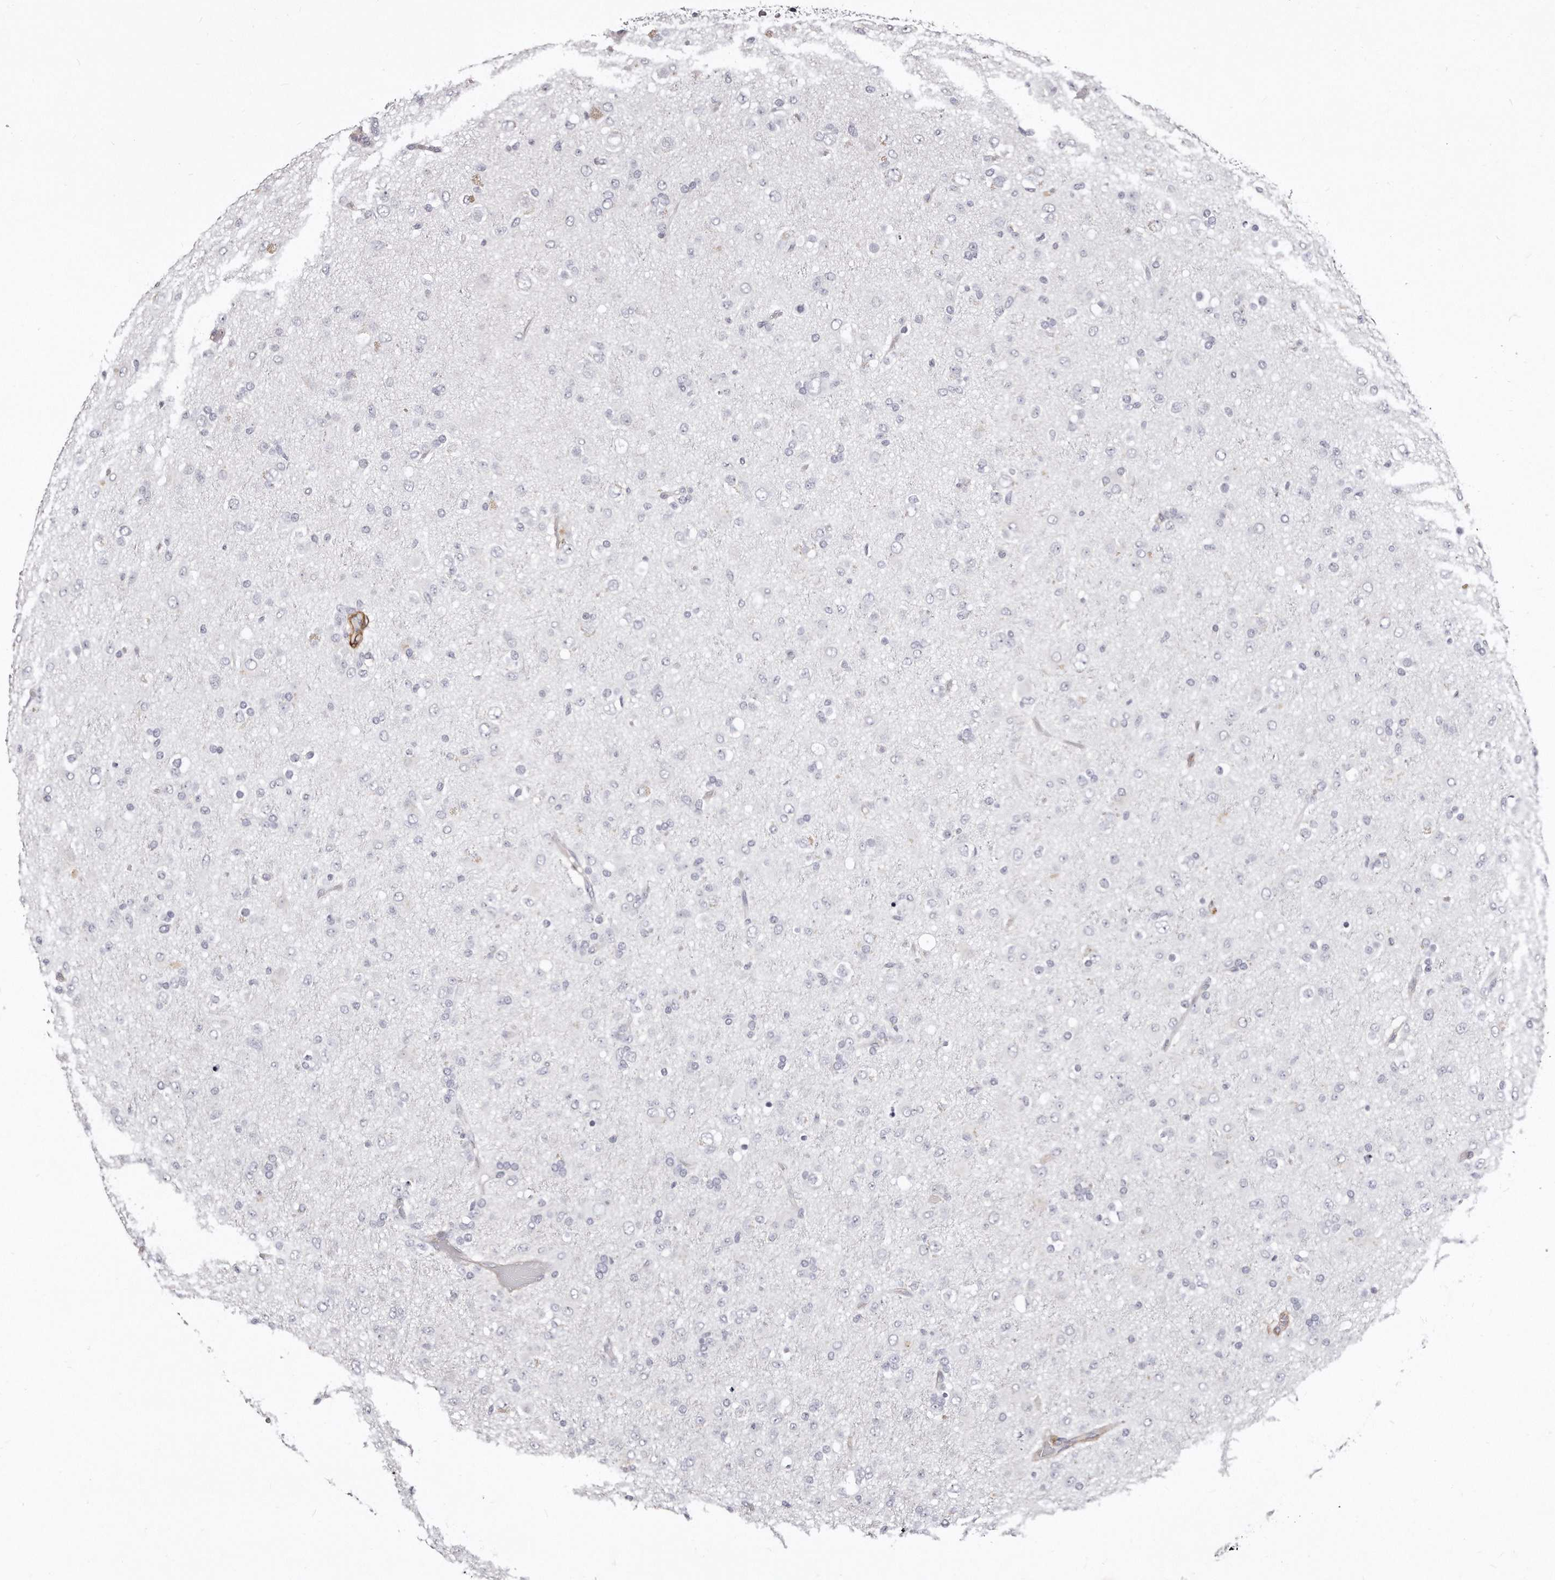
{"staining": {"intensity": "negative", "quantity": "none", "location": "none"}, "tissue": "glioma", "cell_type": "Tumor cells", "image_type": "cancer", "snomed": [{"axis": "morphology", "description": "Glioma, malignant, Low grade"}, {"axis": "topography", "description": "Brain"}], "caption": "Human glioma stained for a protein using immunohistochemistry exhibits no expression in tumor cells.", "gene": "LMOD1", "patient": {"sex": "male", "age": 65}}